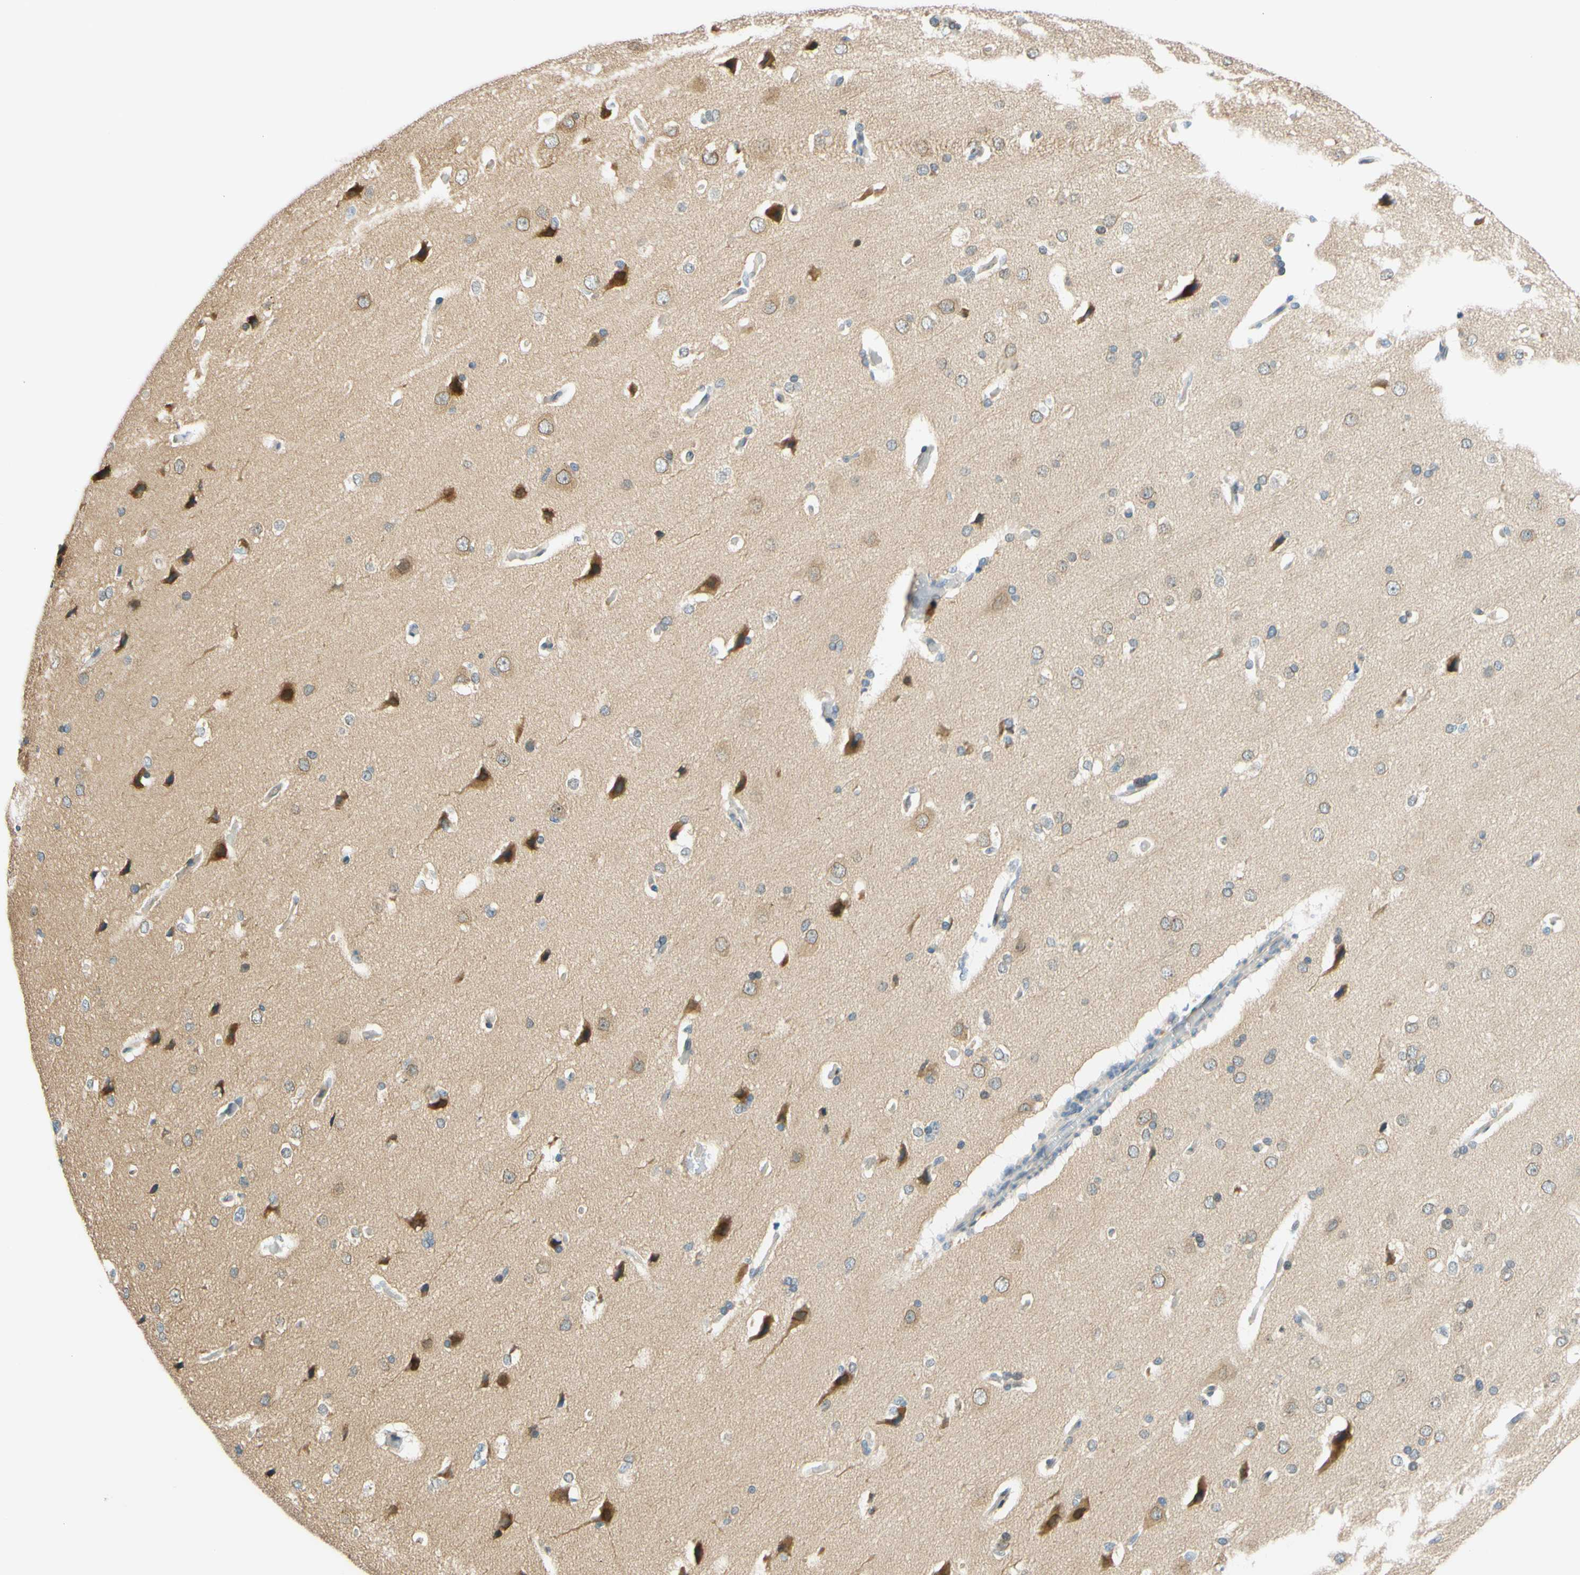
{"staining": {"intensity": "negative", "quantity": "none", "location": "none"}, "tissue": "cerebral cortex", "cell_type": "Endothelial cells", "image_type": "normal", "snomed": [{"axis": "morphology", "description": "Normal tissue, NOS"}, {"axis": "topography", "description": "Cerebral cortex"}], "caption": "High magnification brightfield microscopy of normal cerebral cortex stained with DAB (brown) and counterstained with hematoxylin (blue): endothelial cells show no significant staining. (DAB immunohistochemistry with hematoxylin counter stain).", "gene": "C2CD2L", "patient": {"sex": "male", "age": 62}}